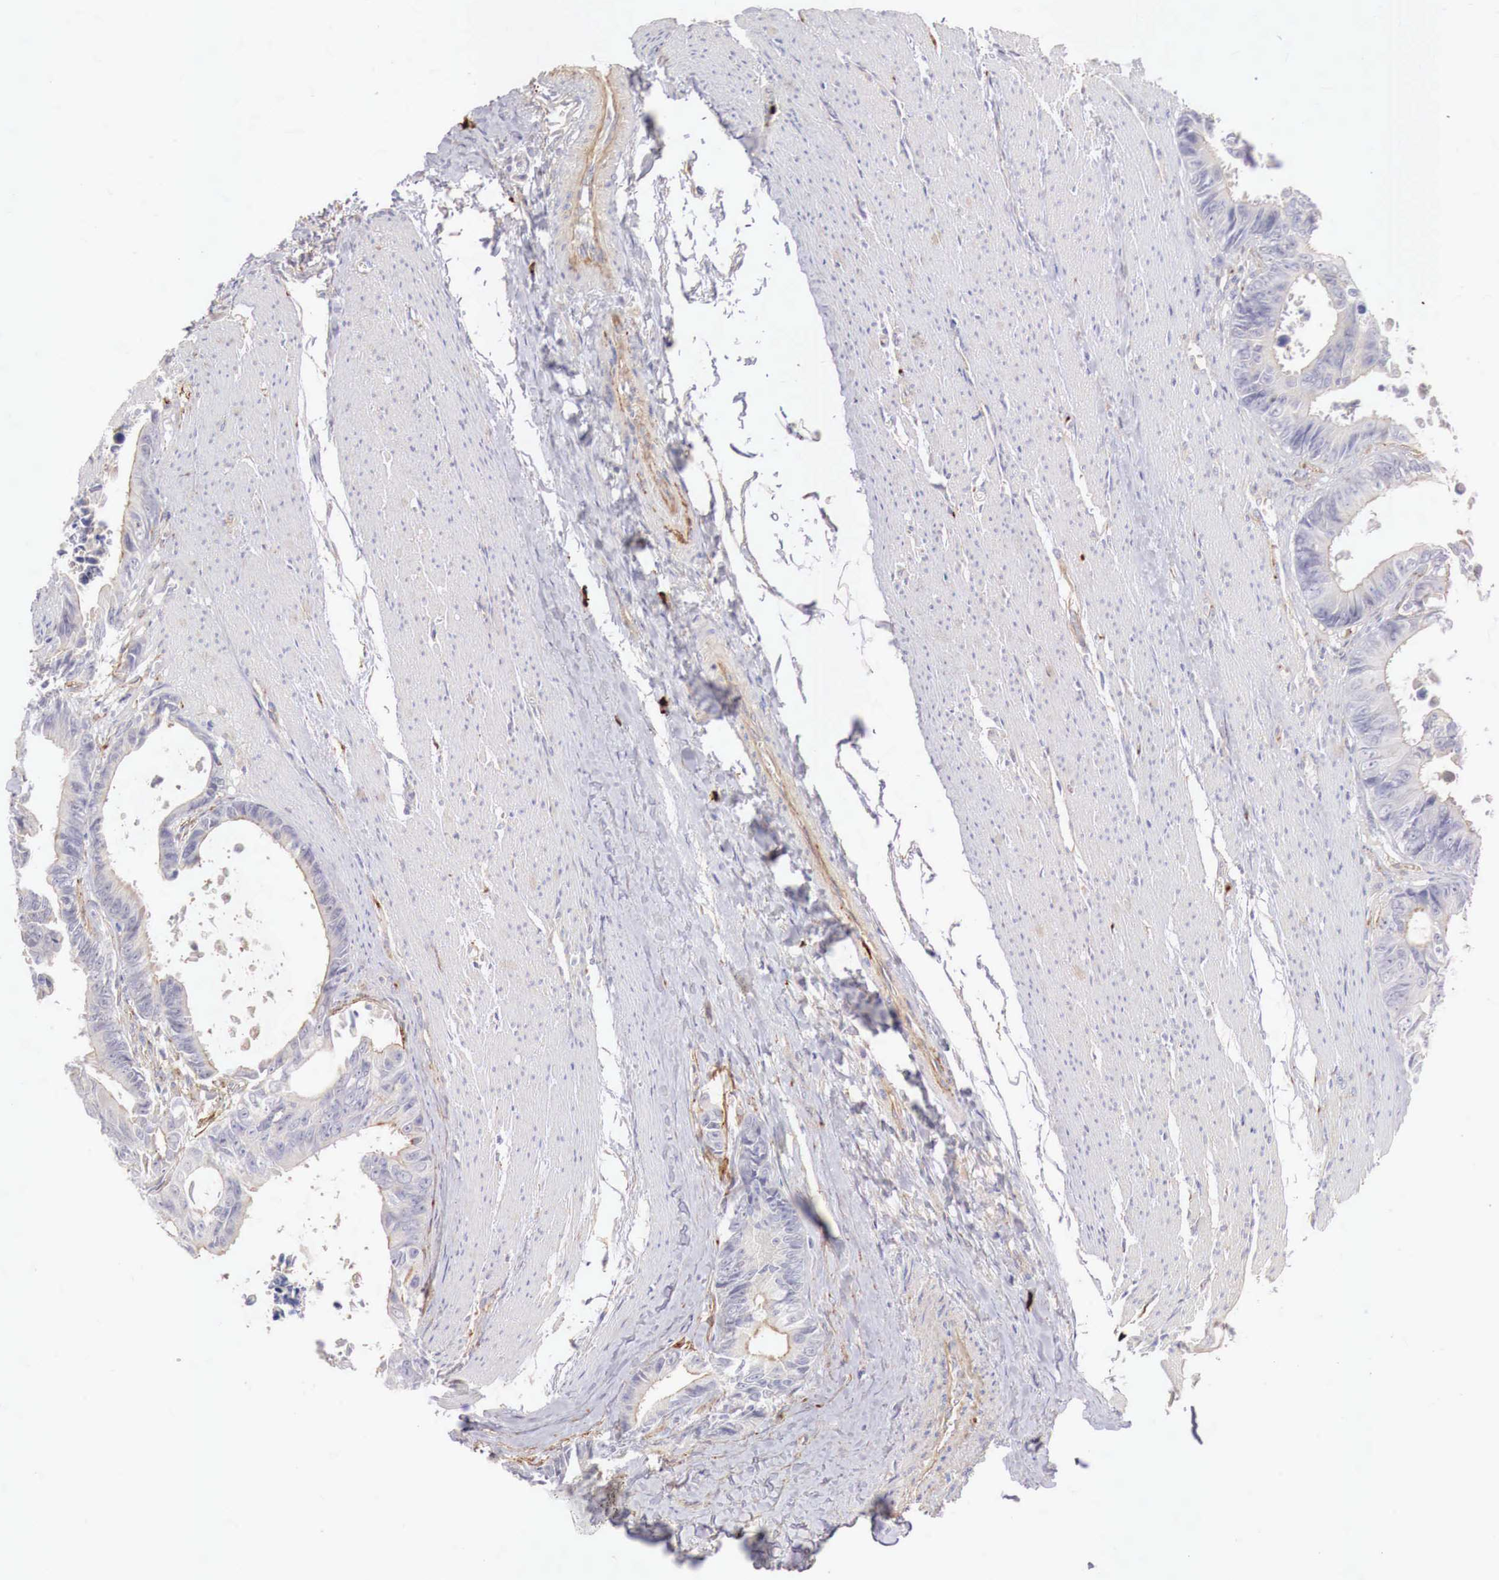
{"staining": {"intensity": "negative", "quantity": "none", "location": "none"}, "tissue": "colorectal cancer", "cell_type": "Tumor cells", "image_type": "cancer", "snomed": [{"axis": "morphology", "description": "Adenocarcinoma, NOS"}, {"axis": "topography", "description": "Rectum"}], "caption": "IHC micrograph of human colorectal cancer (adenocarcinoma) stained for a protein (brown), which displays no positivity in tumor cells.", "gene": "KLHDC7B", "patient": {"sex": "female", "age": 98}}